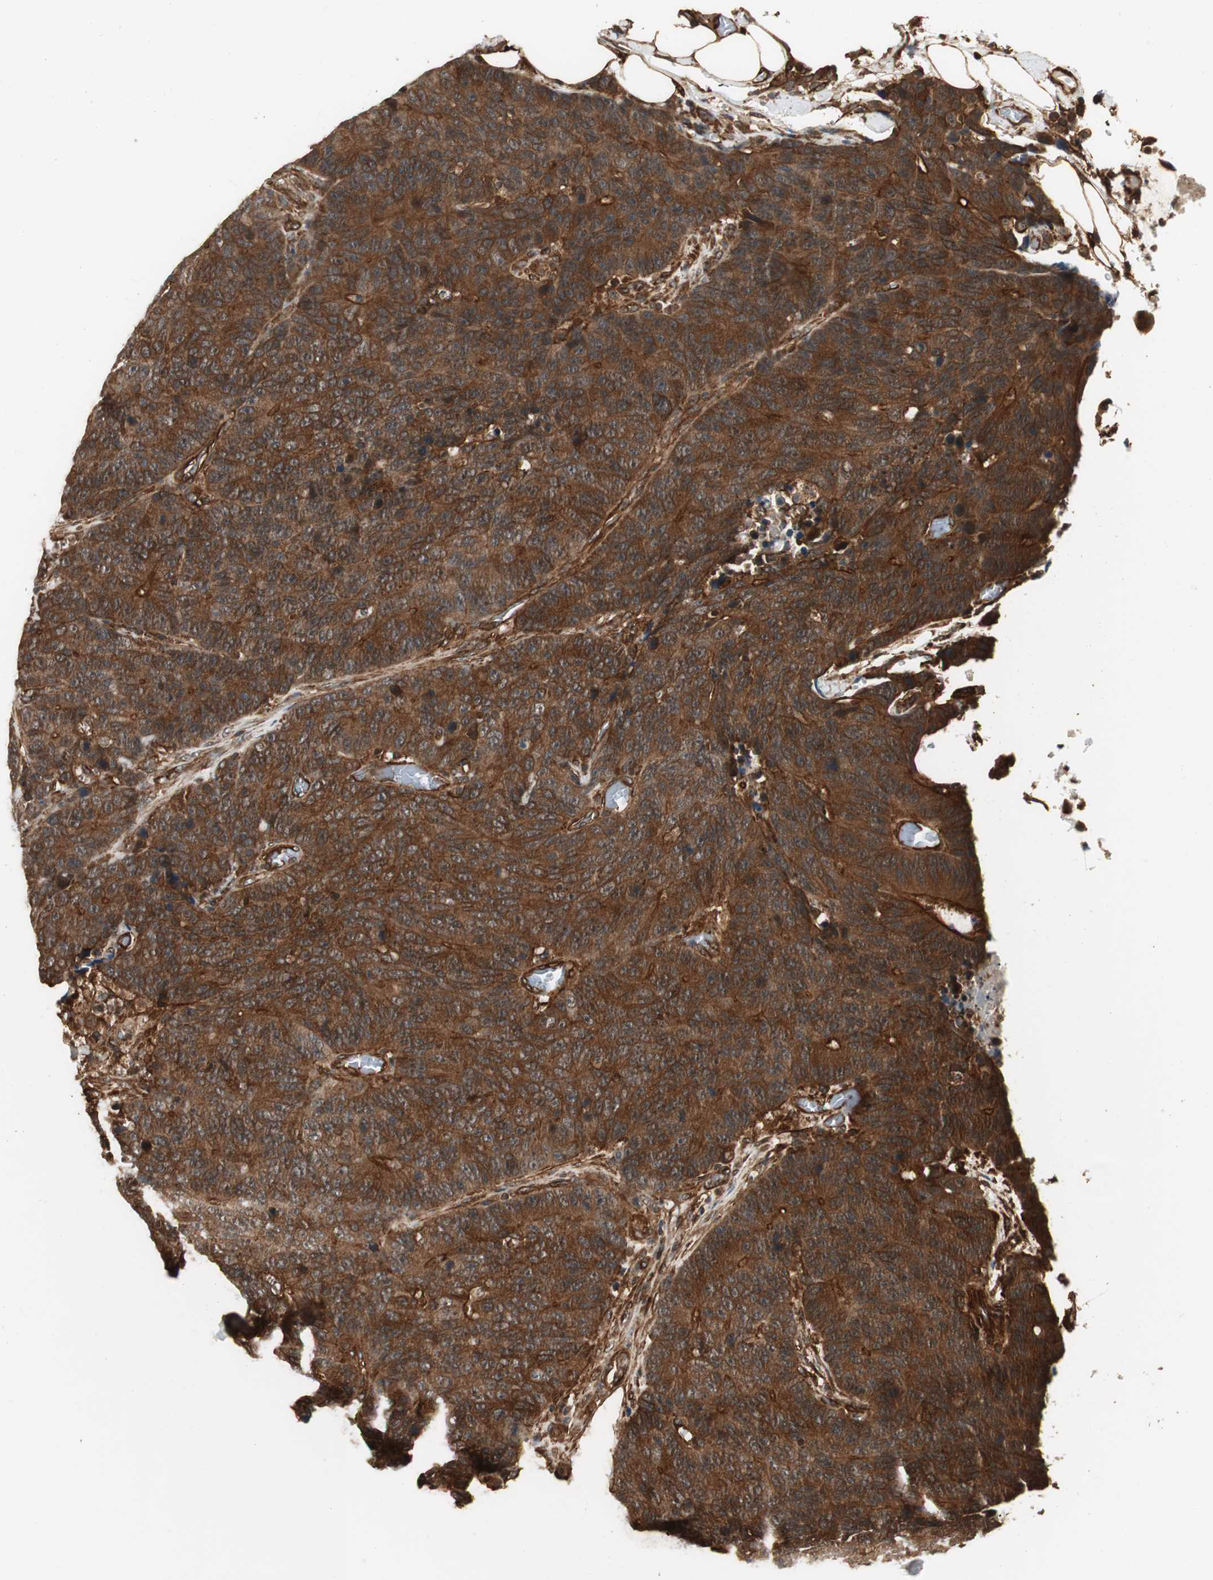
{"staining": {"intensity": "strong", "quantity": ">75%", "location": "cytoplasmic/membranous"}, "tissue": "colorectal cancer", "cell_type": "Tumor cells", "image_type": "cancer", "snomed": [{"axis": "morphology", "description": "Adenocarcinoma, NOS"}, {"axis": "topography", "description": "Colon"}], "caption": "Colorectal adenocarcinoma stained with a brown dye demonstrates strong cytoplasmic/membranous positive positivity in about >75% of tumor cells.", "gene": "PTPN11", "patient": {"sex": "female", "age": 86}}